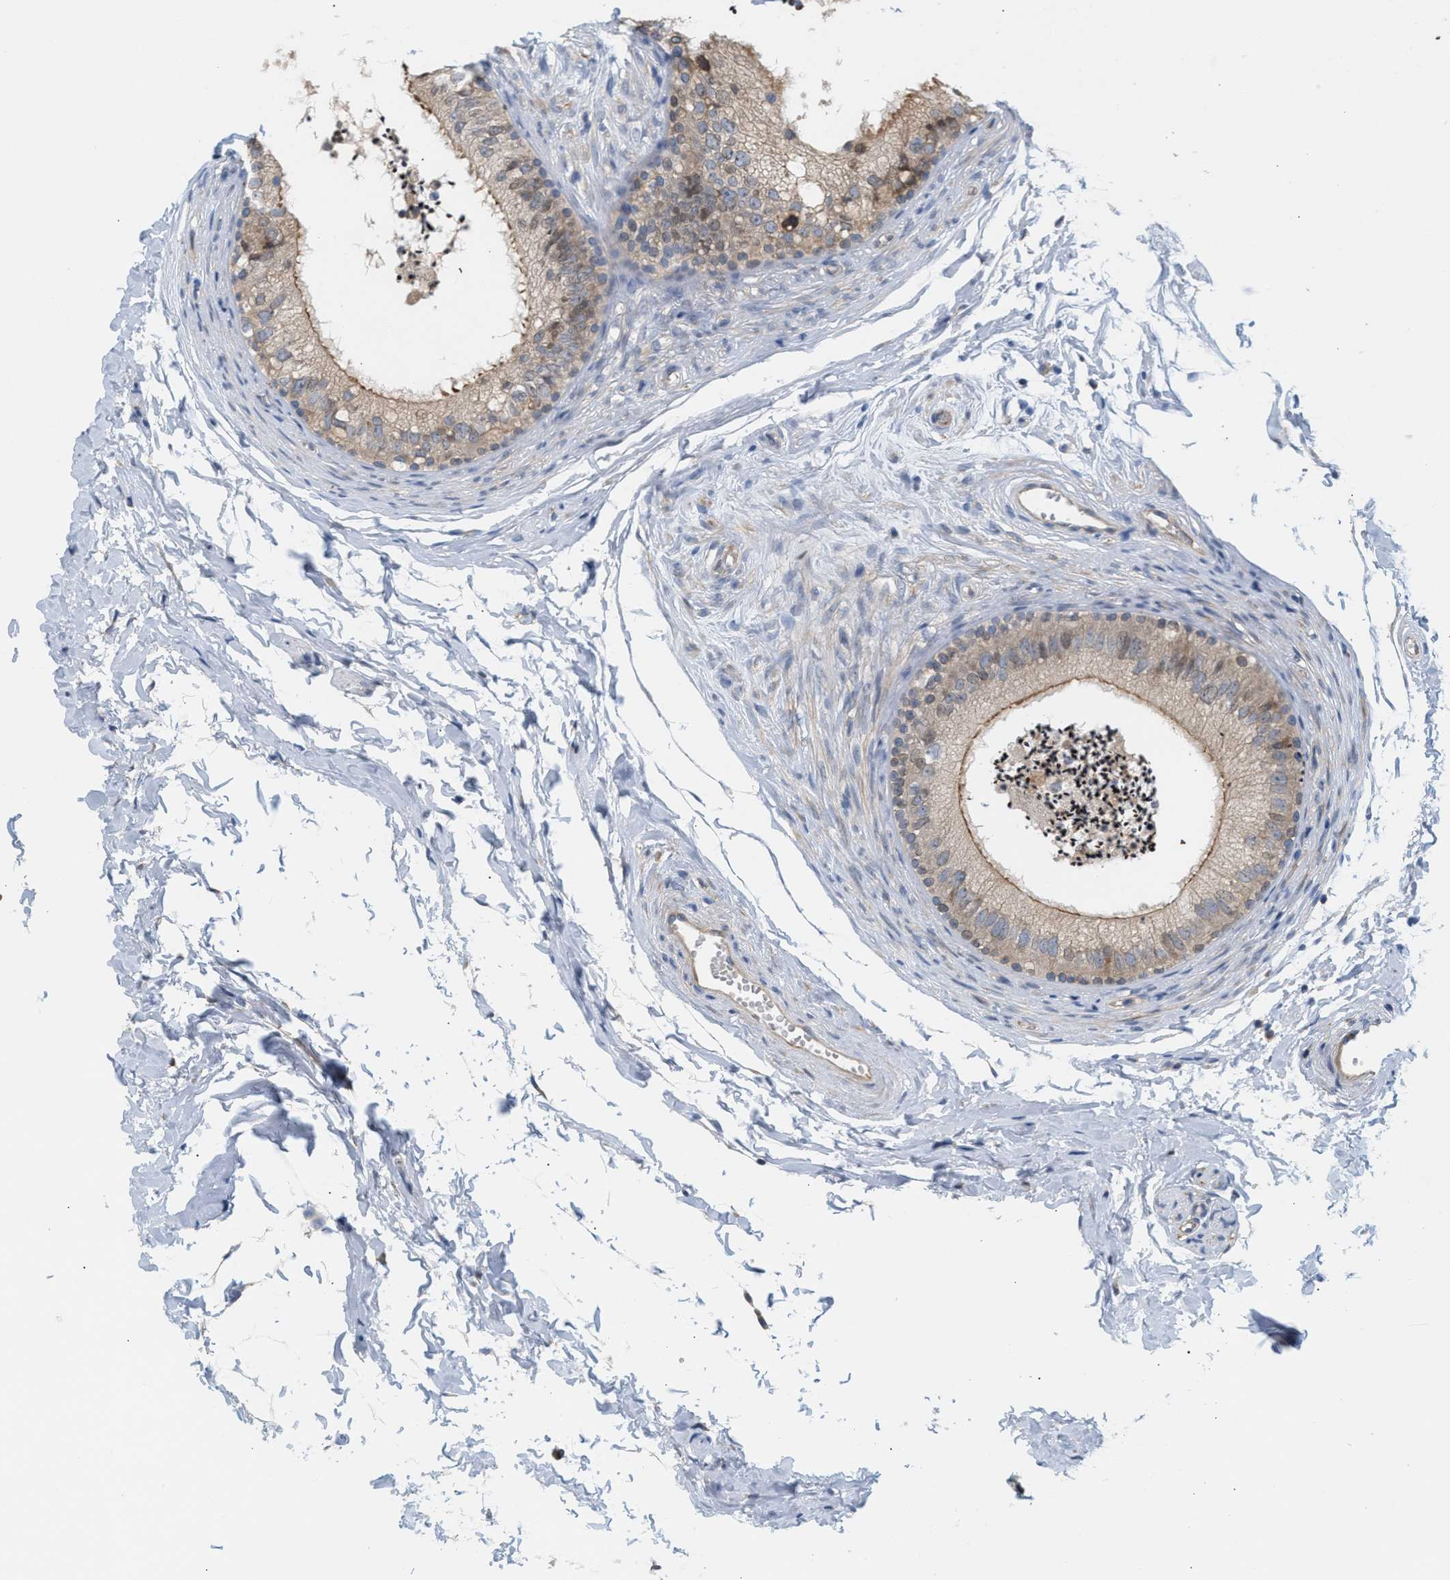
{"staining": {"intensity": "weak", "quantity": ">75%", "location": "cytoplasmic/membranous"}, "tissue": "epididymis", "cell_type": "Glandular cells", "image_type": "normal", "snomed": [{"axis": "morphology", "description": "Normal tissue, NOS"}, {"axis": "topography", "description": "Epididymis"}], "caption": "Glandular cells reveal low levels of weak cytoplasmic/membranous staining in approximately >75% of cells in normal human epididymis. The protein of interest is shown in brown color, while the nuclei are stained blue.", "gene": "LRCH1", "patient": {"sex": "male", "age": 56}}